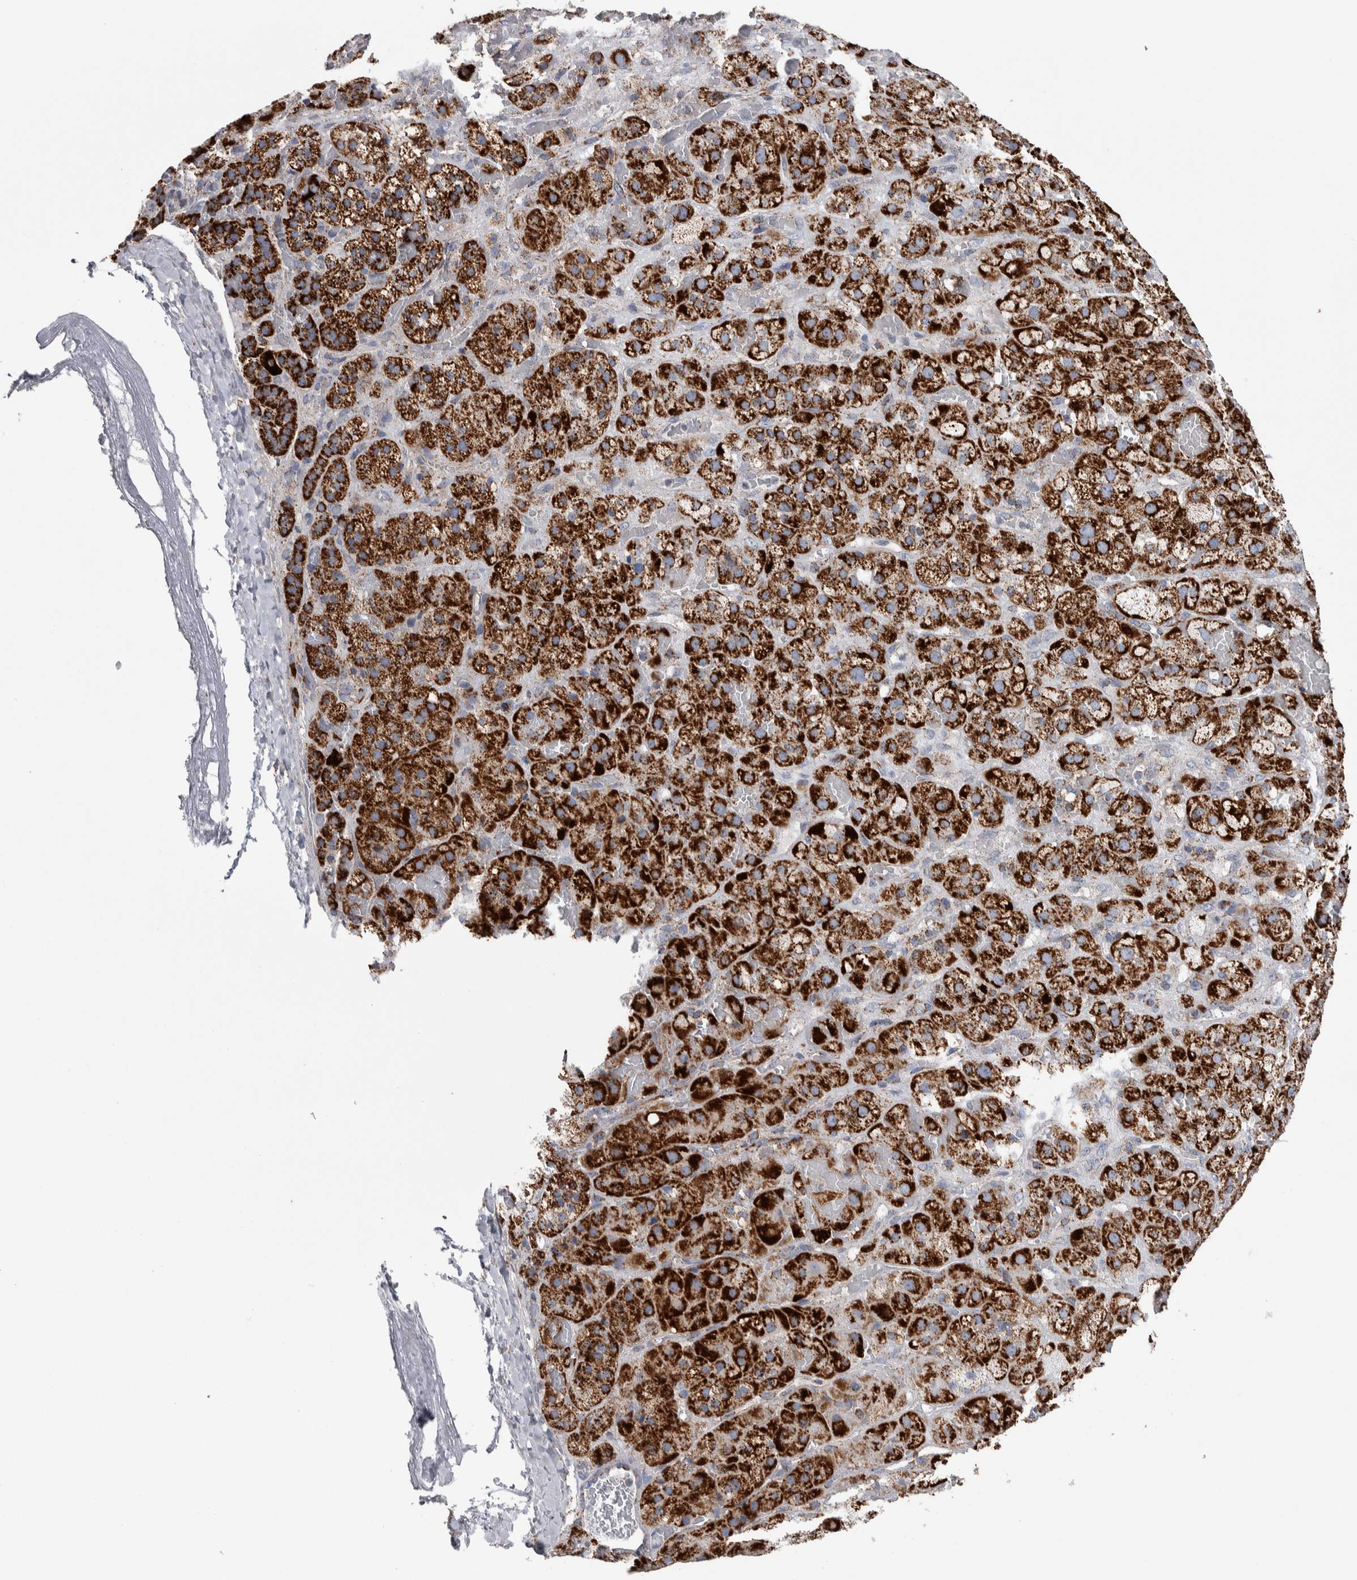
{"staining": {"intensity": "strong", "quantity": ">75%", "location": "cytoplasmic/membranous"}, "tissue": "adrenal gland", "cell_type": "Glandular cells", "image_type": "normal", "snomed": [{"axis": "morphology", "description": "Normal tissue, NOS"}, {"axis": "topography", "description": "Adrenal gland"}], "caption": "Glandular cells reveal strong cytoplasmic/membranous positivity in about >75% of cells in benign adrenal gland. (DAB (3,3'-diaminobenzidine) IHC with brightfield microscopy, high magnification).", "gene": "ETFA", "patient": {"sex": "female", "age": 47}}